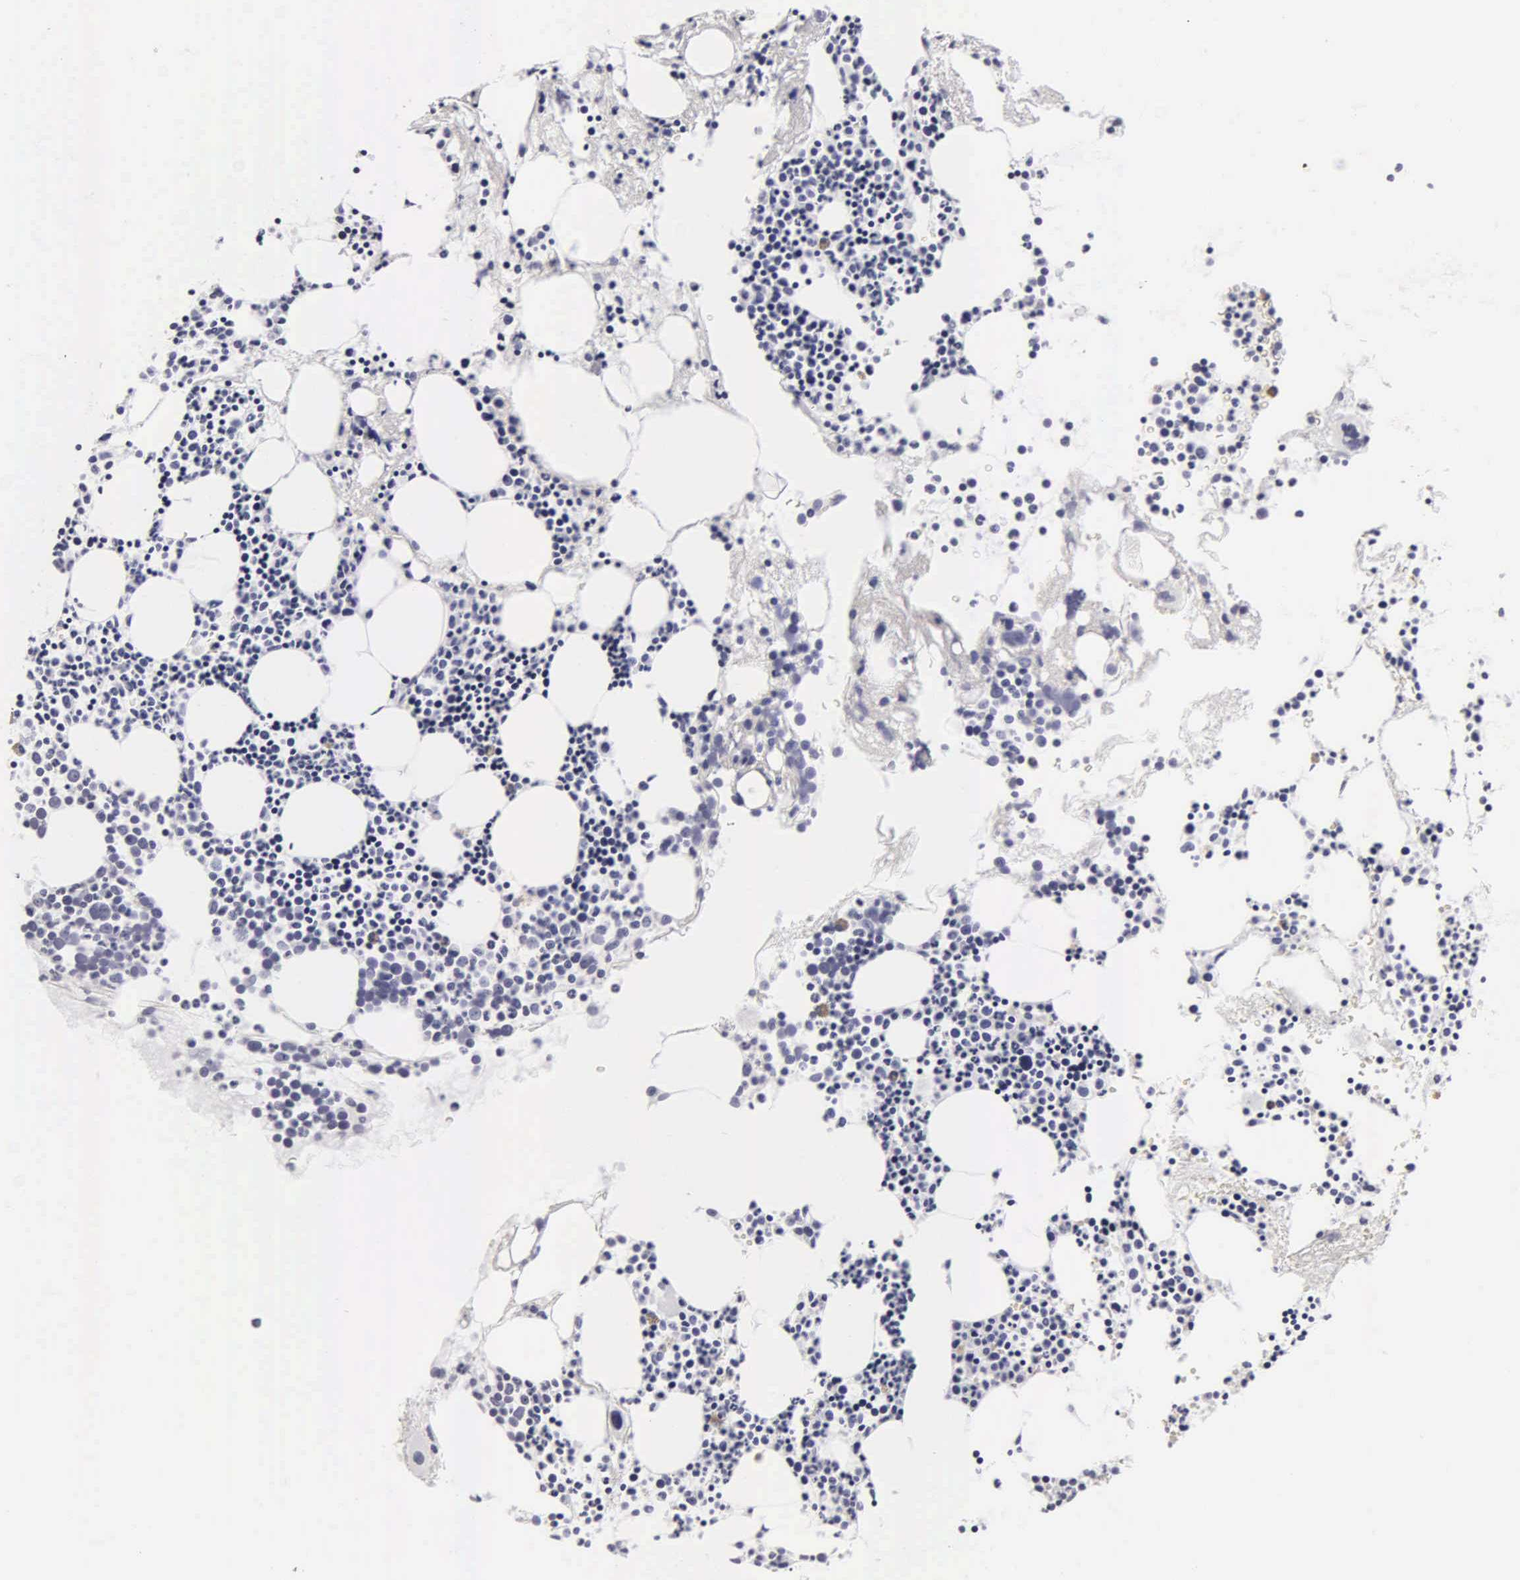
{"staining": {"intensity": "negative", "quantity": "none", "location": "none"}, "tissue": "bone marrow", "cell_type": "Hematopoietic cells", "image_type": "normal", "snomed": [{"axis": "morphology", "description": "Normal tissue, NOS"}, {"axis": "topography", "description": "Bone marrow"}], "caption": "The IHC photomicrograph has no significant positivity in hematopoietic cells of bone marrow.", "gene": "CGB3", "patient": {"sex": "male", "age": 75}}